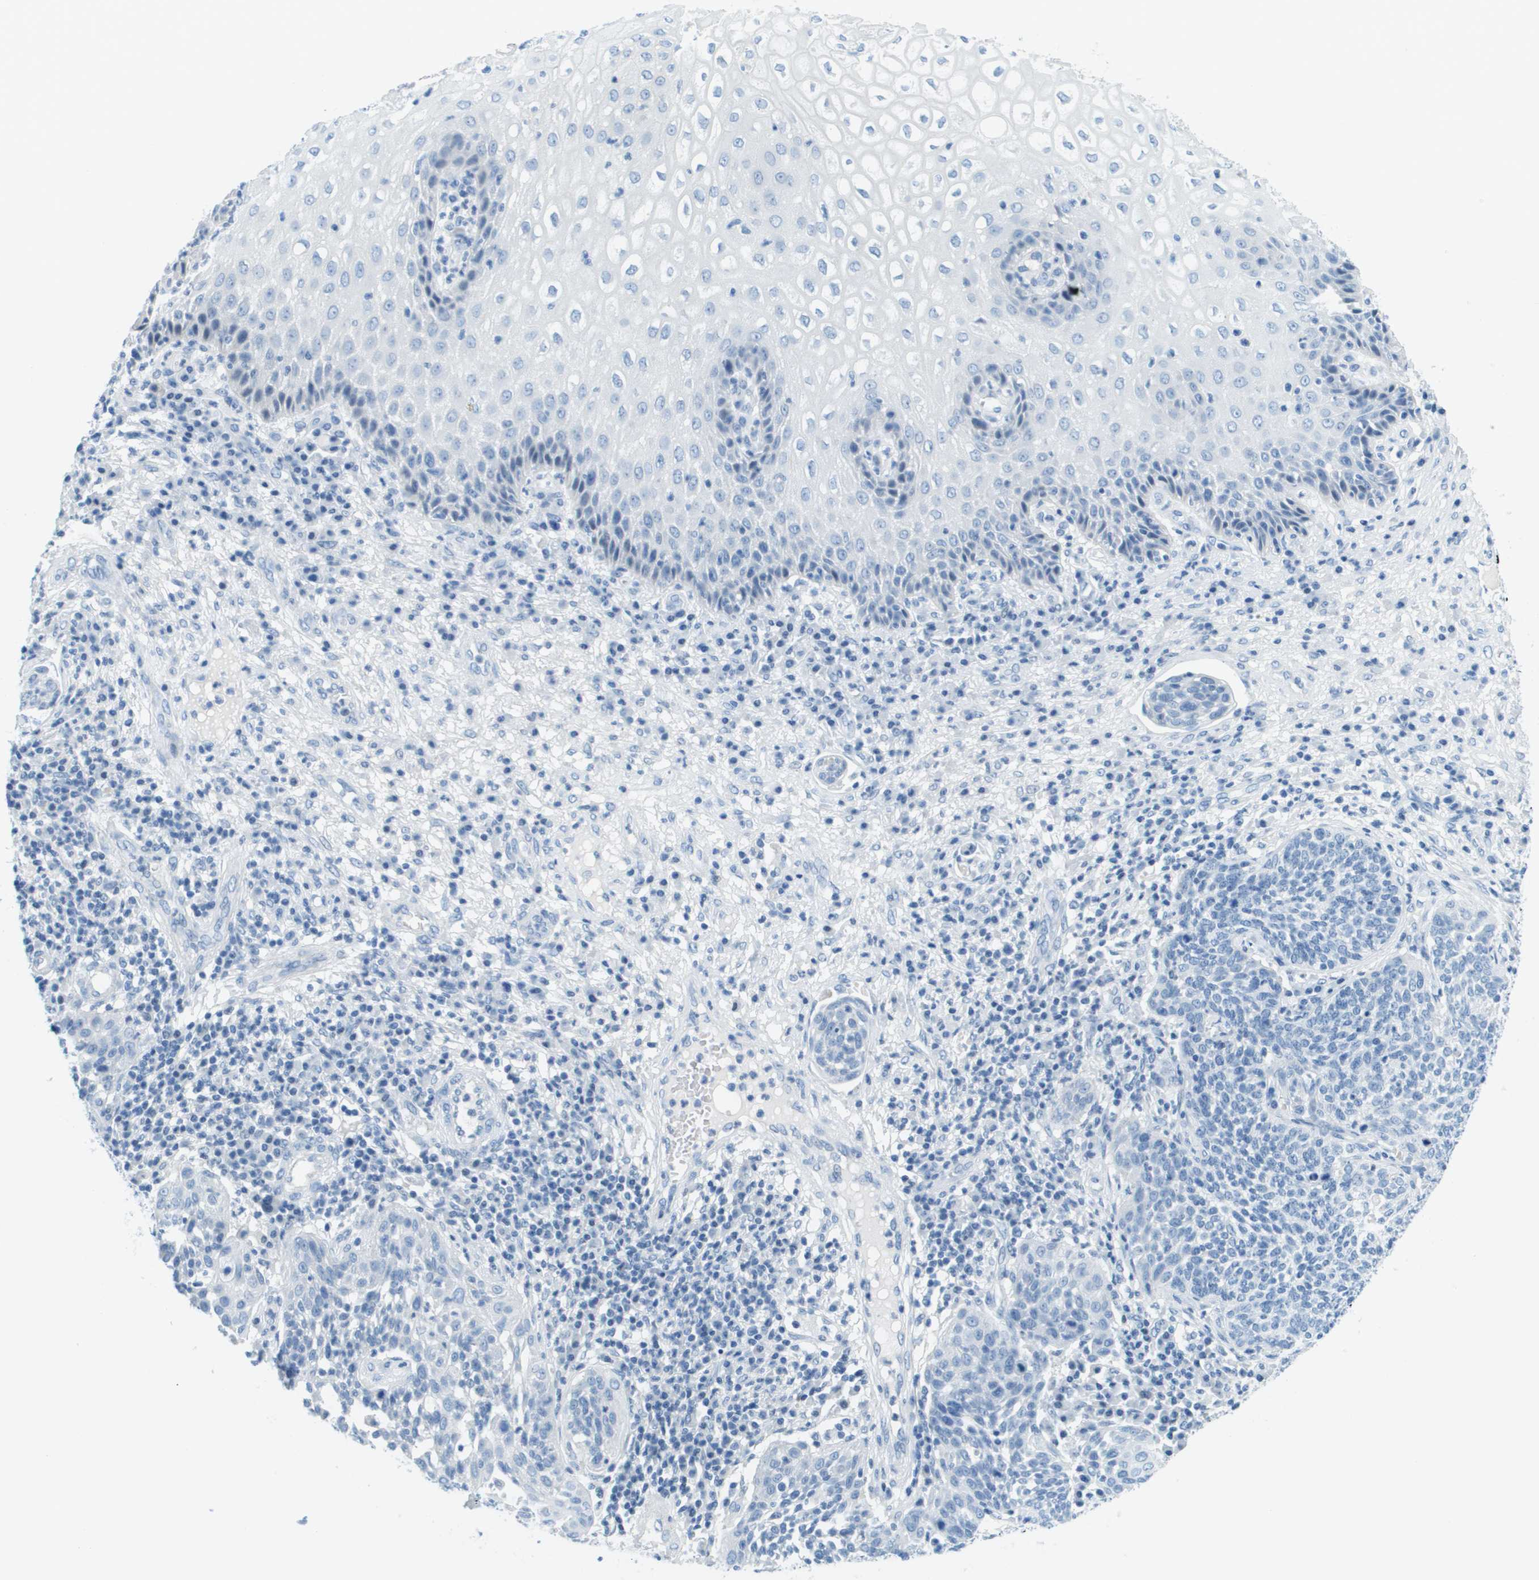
{"staining": {"intensity": "negative", "quantity": "none", "location": "none"}, "tissue": "cervical cancer", "cell_type": "Tumor cells", "image_type": "cancer", "snomed": [{"axis": "morphology", "description": "Squamous cell carcinoma, NOS"}, {"axis": "topography", "description": "Cervix"}], "caption": "Immunohistochemical staining of human cervical cancer displays no significant expression in tumor cells. (Immunohistochemistry, brightfield microscopy, high magnification).", "gene": "CDHR2", "patient": {"sex": "female", "age": 34}}